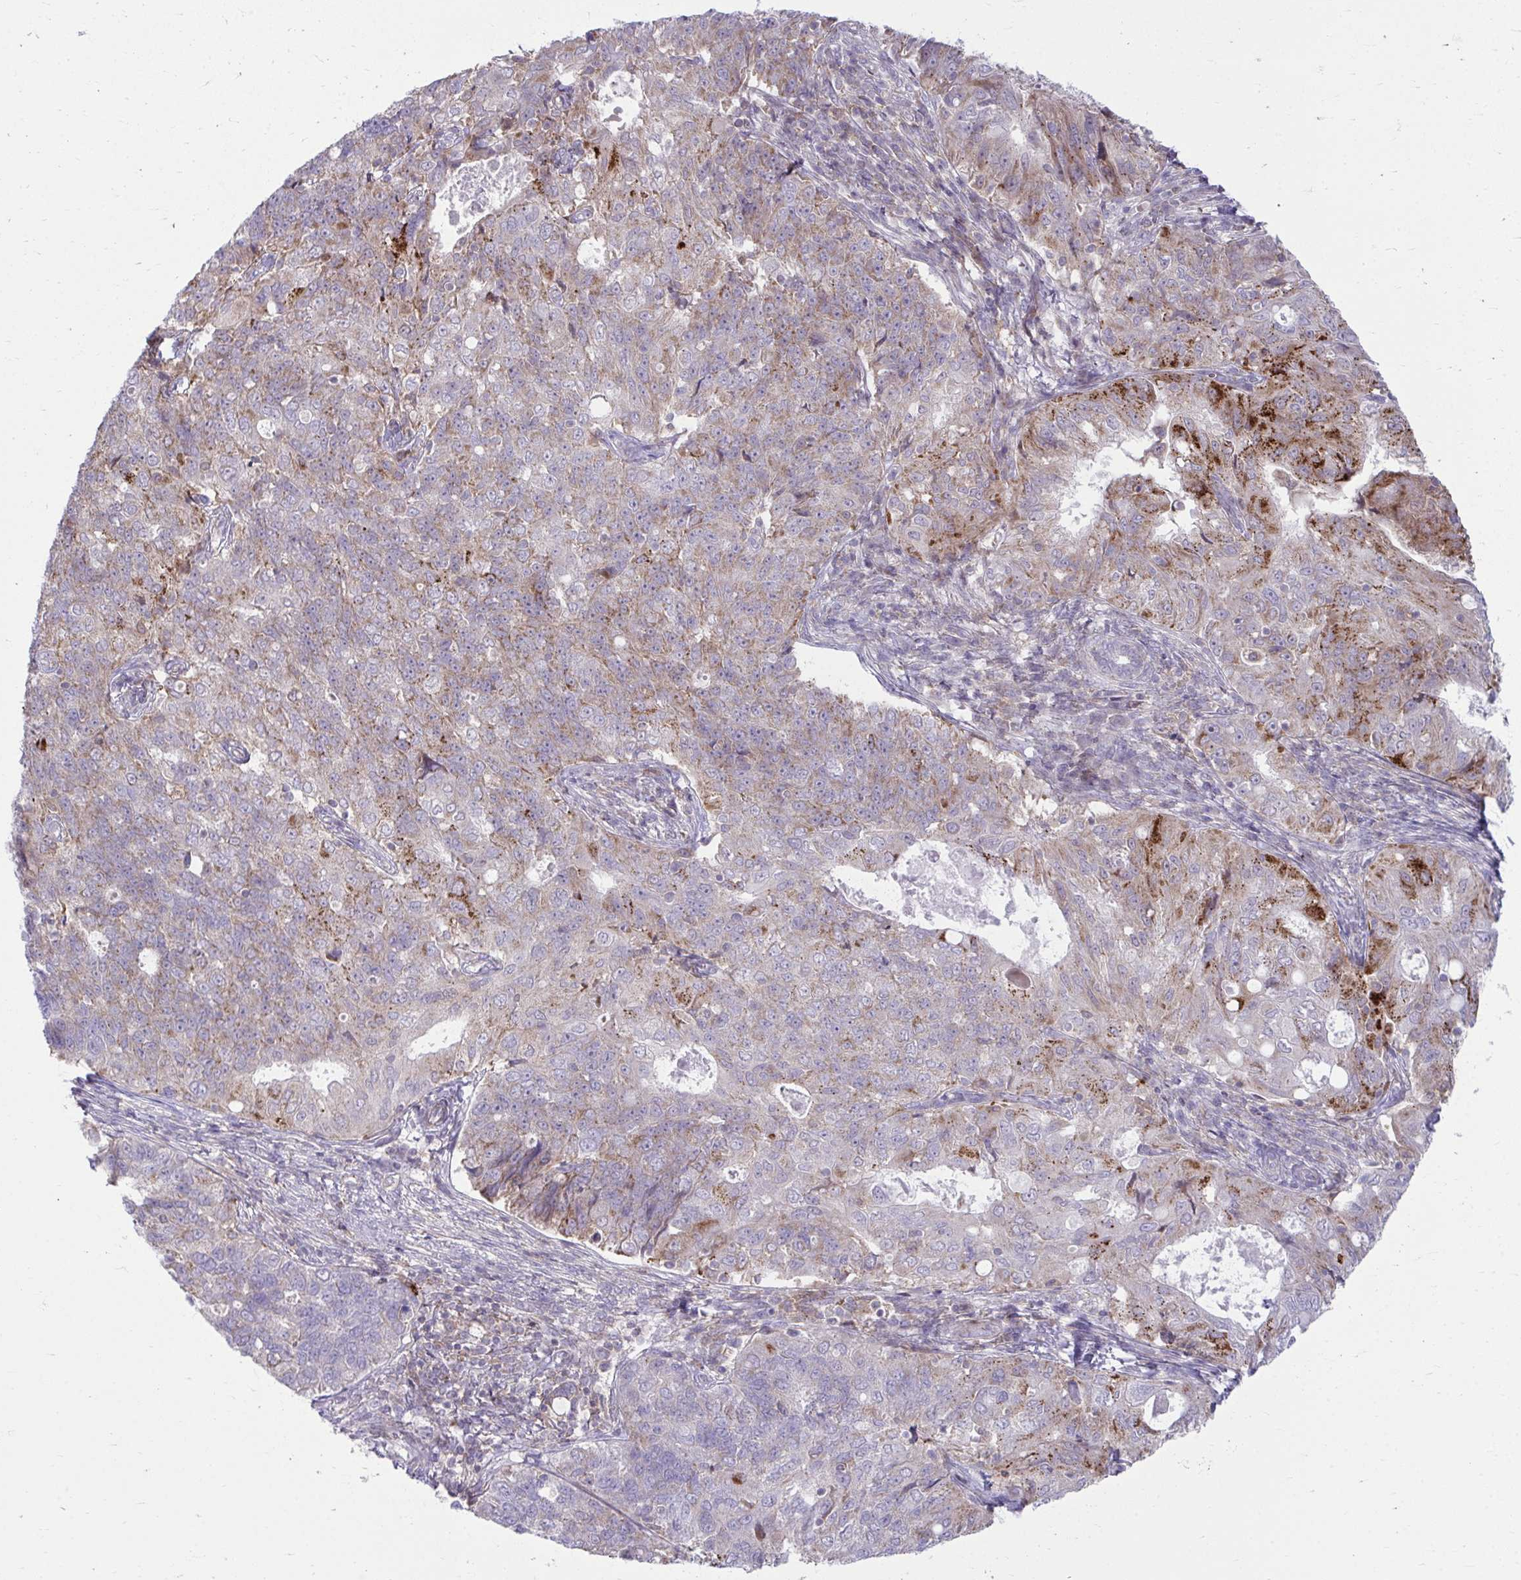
{"staining": {"intensity": "strong", "quantity": "<25%", "location": "cytoplasmic/membranous"}, "tissue": "endometrial cancer", "cell_type": "Tumor cells", "image_type": "cancer", "snomed": [{"axis": "morphology", "description": "Adenocarcinoma, NOS"}, {"axis": "topography", "description": "Endometrium"}], "caption": "Strong cytoplasmic/membranous positivity is appreciated in approximately <25% of tumor cells in endometrial cancer. (Stains: DAB in brown, nuclei in blue, Microscopy: brightfield microscopy at high magnification).", "gene": "C16orf54", "patient": {"sex": "female", "age": 43}}